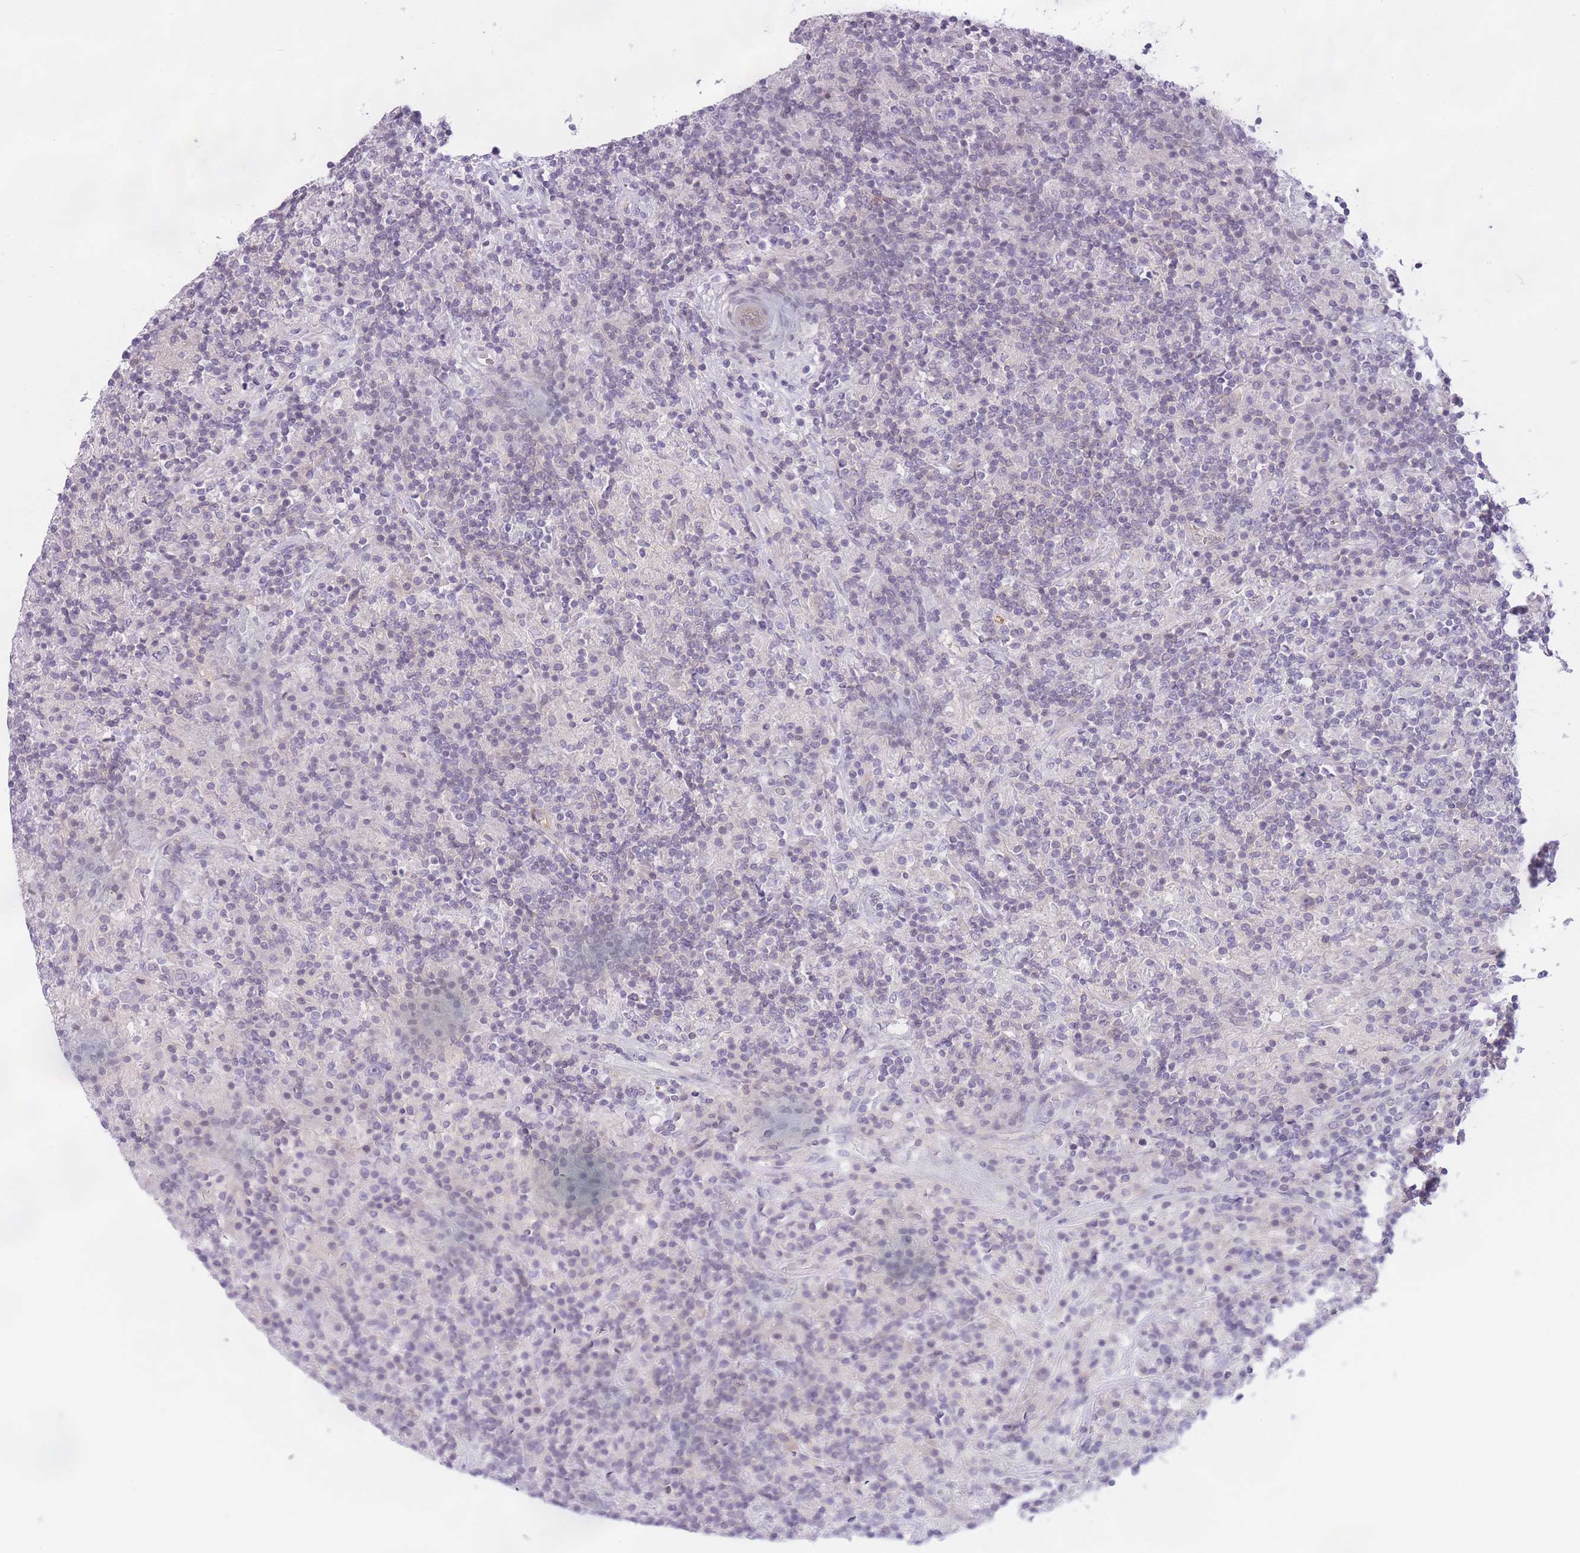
{"staining": {"intensity": "negative", "quantity": "none", "location": "none"}, "tissue": "lymphoma", "cell_type": "Tumor cells", "image_type": "cancer", "snomed": [{"axis": "morphology", "description": "Hodgkin's disease, NOS"}, {"axis": "topography", "description": "Lymph node"}], "caption": "Immunohistochemistry image of neoplastic tissue: human lymphoma stained with DAB exhibits no significant protein staining in tumor cells.", "gene": "GGT1", "patient": {"sex": "male", "age": 70}}